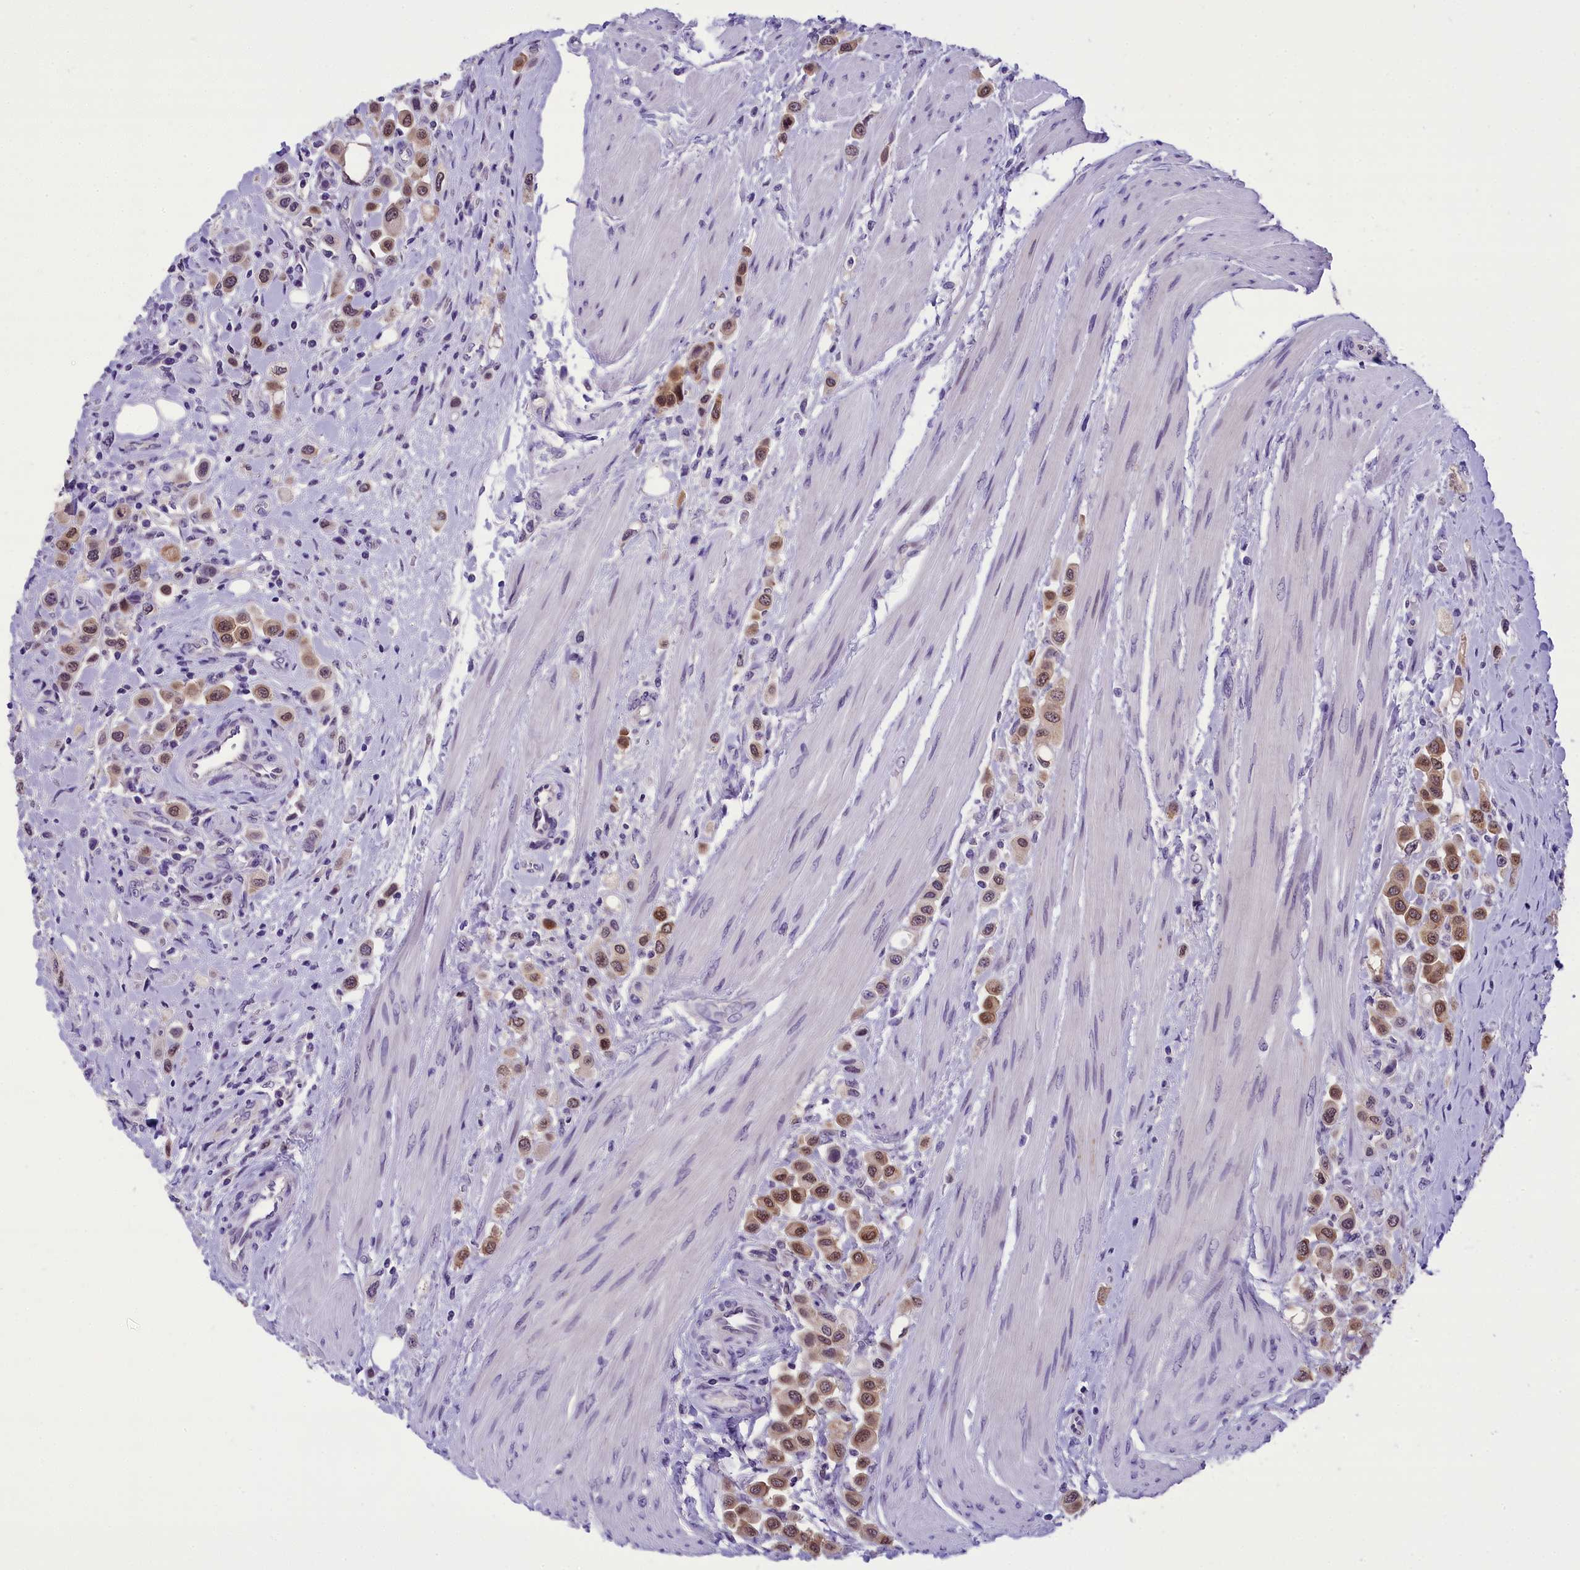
{"staining": {"intensity": "moderate", "quantity": "25%-75%", "location": "nuclear"}, "tissue": "urothelial cancer", "cell_type": "Tumor cells", "image_type": "cancer", "snomed": [{"axis": "morphology", "description": "Urothelial carcinoma, High grade"}, {"axis": "topography", "description": "Urinary bladder"}], "caption": "Immunohistochemistry (DAB (3,3'-diaminobenzidine)) staining of urothelial cancer demonstrates moderate nuclear protein positivity in about 25%-75% of tumor cells.", "gene": "PRR15", "patient": {"sex": "male", "age": 50}}